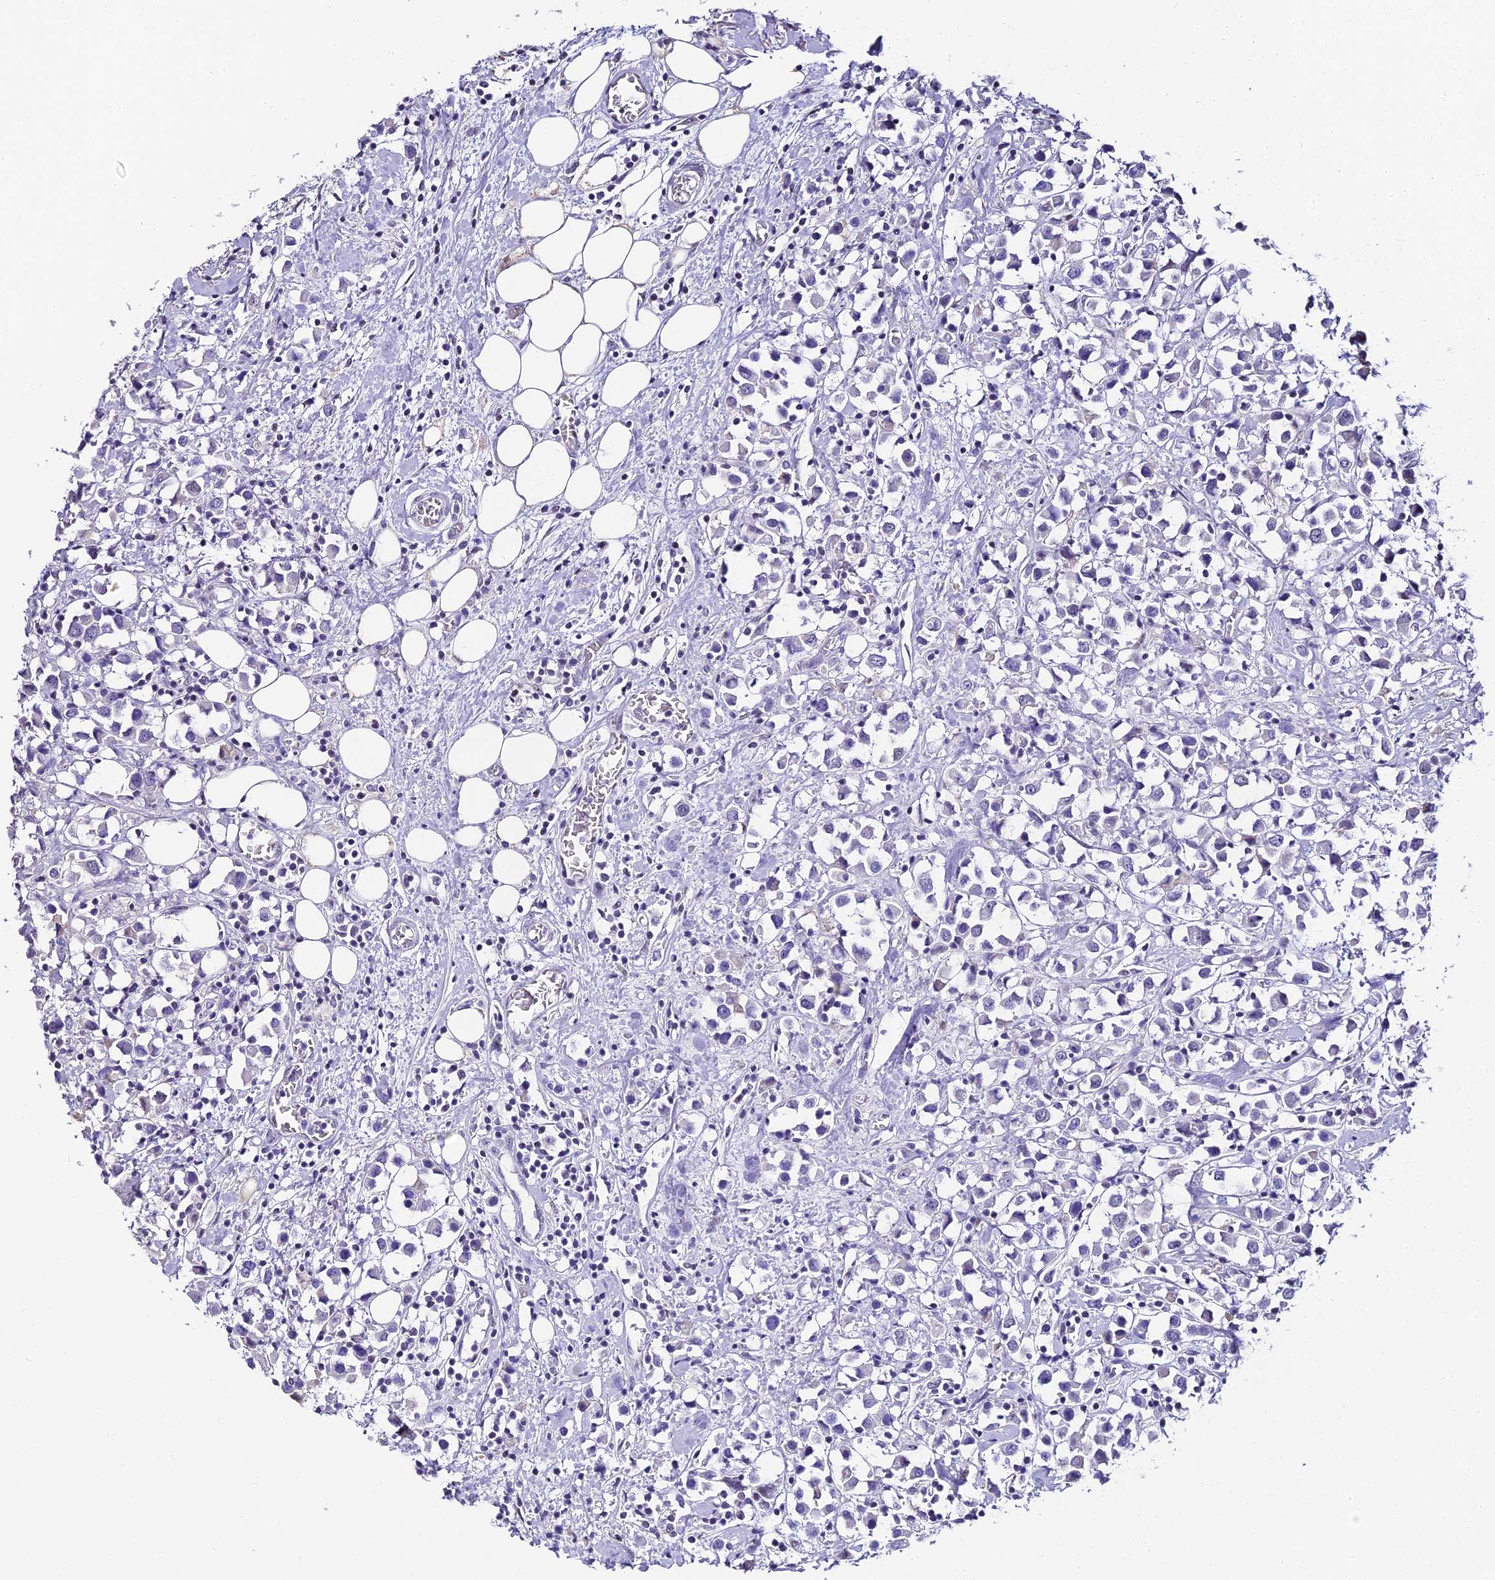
{"staining": {"intensity": "negative", "quantity": "none", "location": "none"}, "tissue": "breast cancer", "cell_type": "Tumor cells", "image_type": "cancer", "snomed": [{"axis": "morphology", "description": "Duct carcinoma"}, {"axis": "topography", "description": "Breast"}], "caption": "A high-resolution histopathology image shows immunohistochemistry staining of breast cancer (invasive ductal carcinoma), which demonstrates no significant expression in tumor cells. The staining is performed using DAB brown chromogen with nuclei counter-stained in using hematoxylin.", "gene": "ABHD14A-ACY1", "patient": {"sex": "female", "age": 61}}